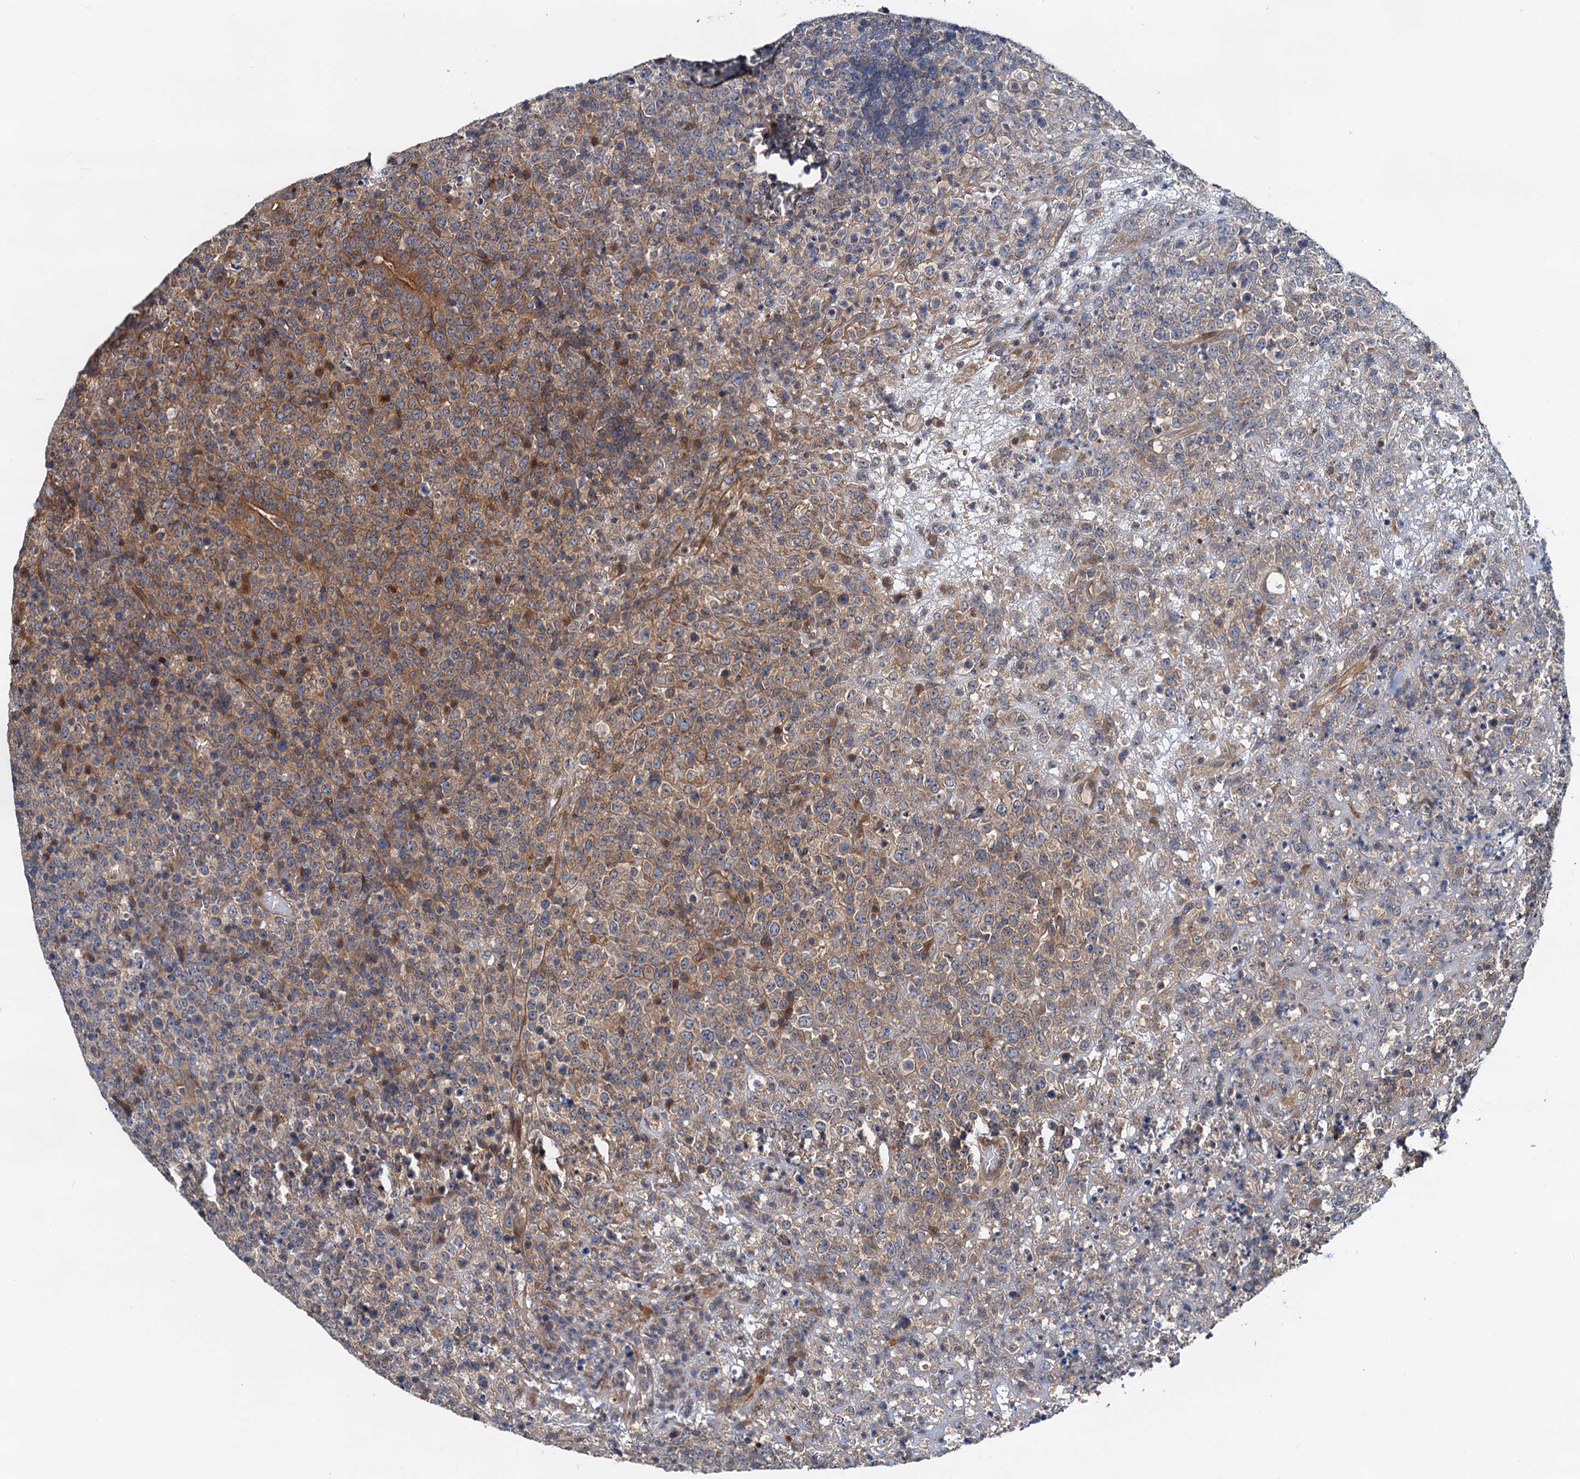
{"staining": {"intensity": "weak", "quantity": "25%-75%", "location": "cytoplasmic/membranous"}, "tissue": "lymphoma", "cell_type": "Tumor cells", "image_type": "cancer", "snomed": [{"axis": "morphology", "description": "Malignant lymphoma, non-Hodgkin's type, High grade"}, {"axis": "topography", "description": "Colon"}], "caption": "Immunohistochemistry (IHC) histopathology image of human high-grade malignant lymphoma, non-Hodgkin's type stained for a protein (brown), which reveals low levels of weak cytoplasmic/membranous expression in approximately 25%-75% of tumor cells.", "gene": "EFL1", "patient": {"sex": "female", "age": 53}}